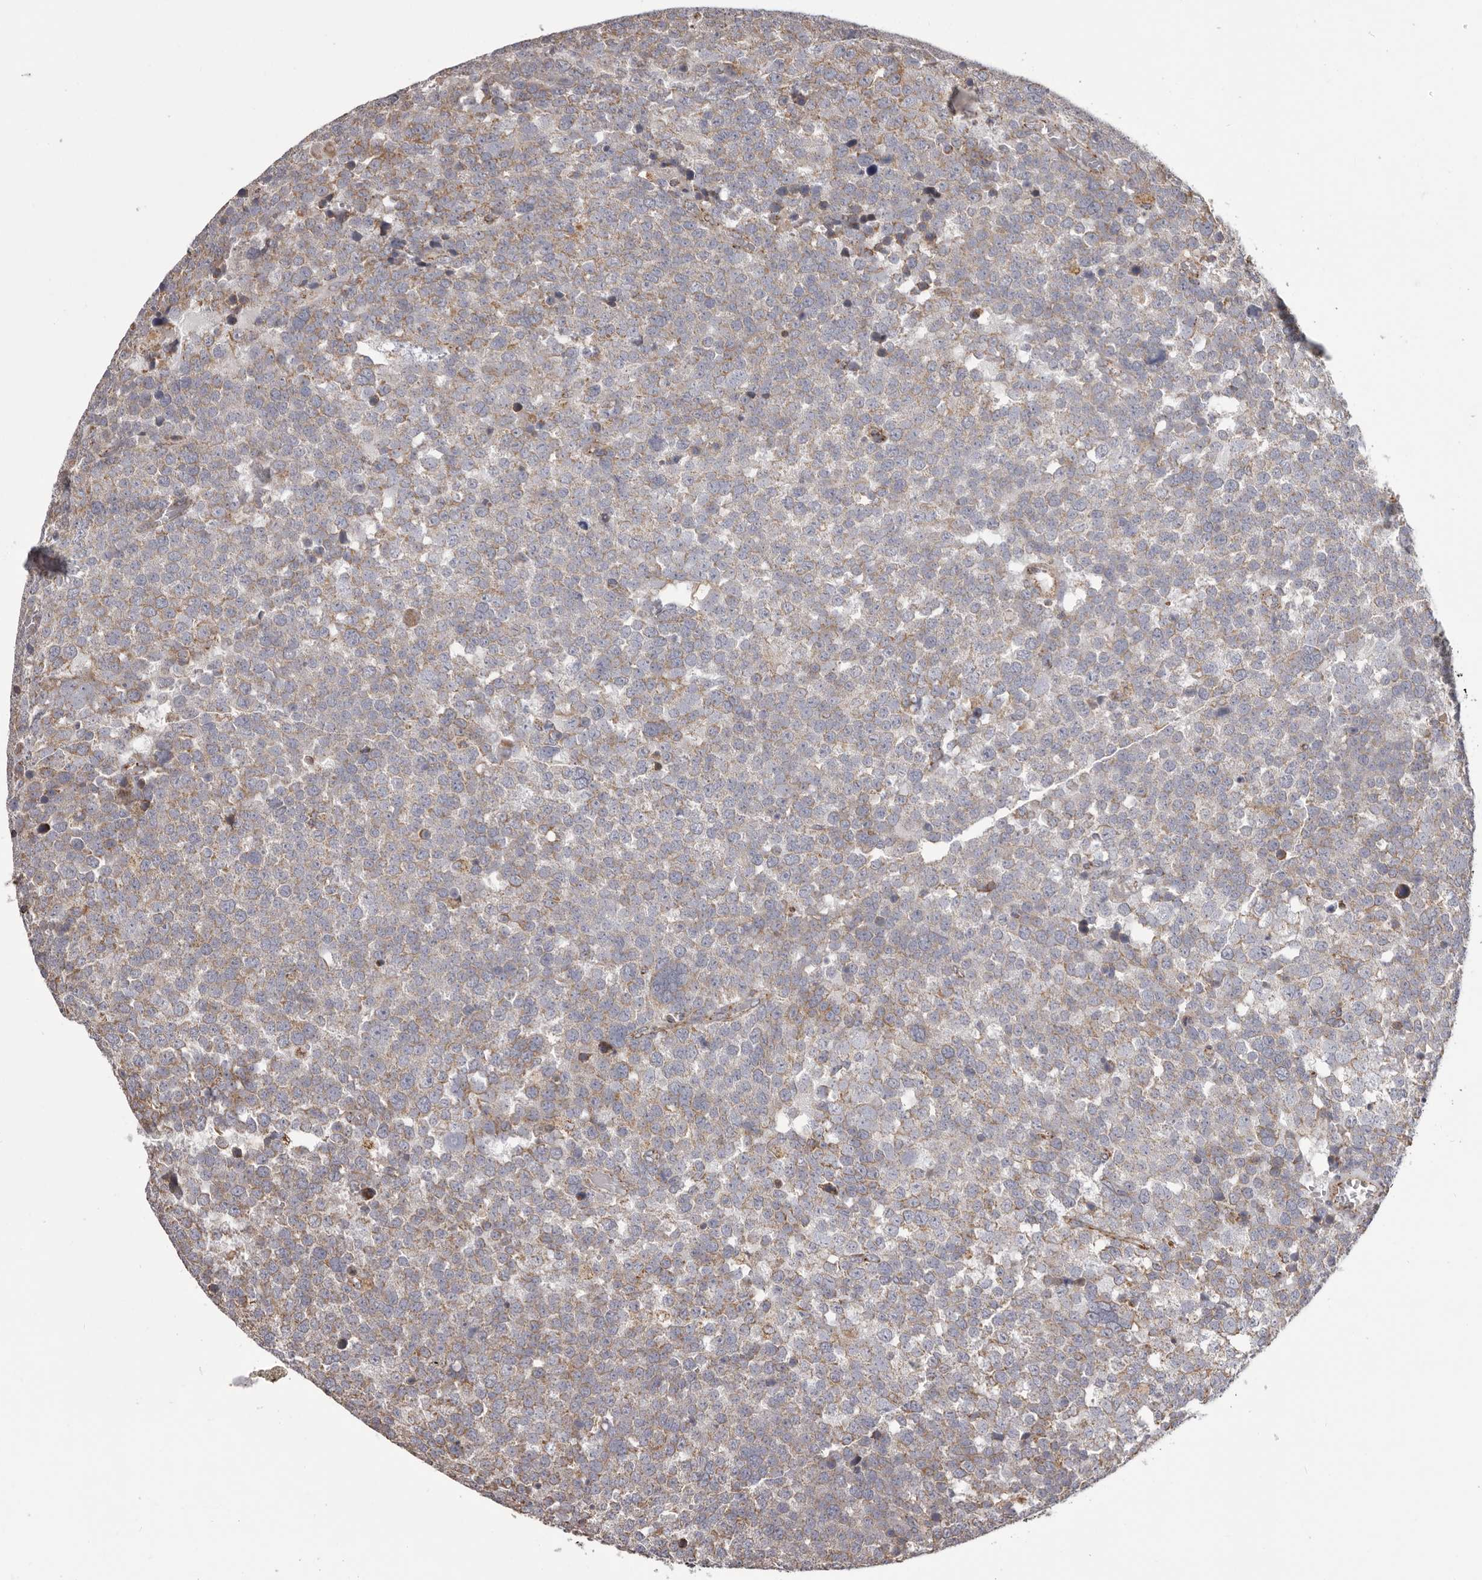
{"staining": {"intensity": "weak", "quantity": "25%-75%", "location": "cytoplasmic/membranous"}, "tissue": "testis cancer", "cell_type": "Tumor cells", "image_type": "cancer", "snomed": [{"axis": "morphology", "description": "Seminoma, NOS"}, {"axis": "topography", "description": "Testis"}], "caption": "Immunohistochemical staining of human testis seminoma shows weak cytoplasmic/membranous protein positivity in approximately 25%-75% of tumor cells.", "gene": "CHRM2", "patient": {"sex": "male", "age": 71}}